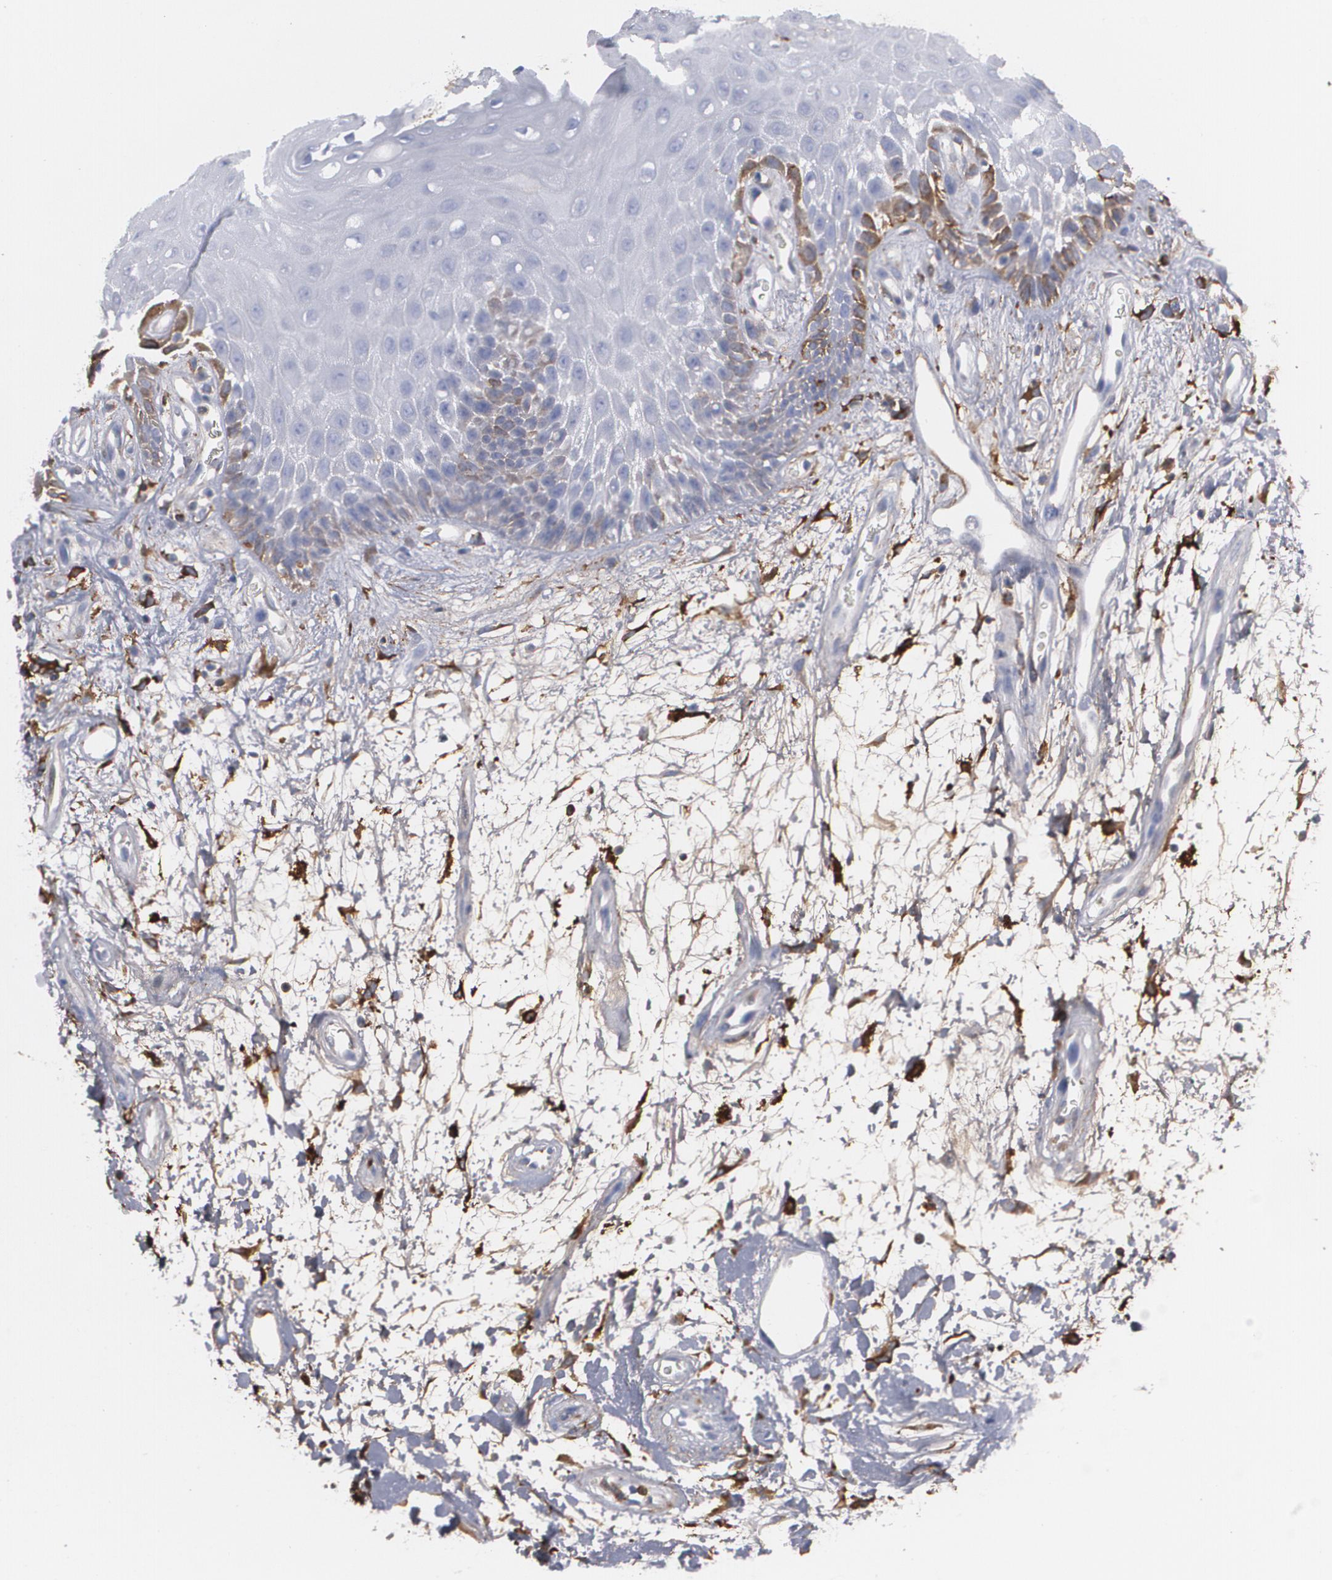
{"staining": {"intensity": "weak", "quantity": "<25%", "location": "cytoplasmic/membranous"}, "tissue": "oral mucosa", "cell_type": "Squamous epithelial cells", "image_type": "normal", "snomed": [{"axis": "morphology", "description": "Normal tissue, NOS"}, {"axis": "morphology", "description": "Squamous cell carcinoma, NOS"}, {"axis": "topography", "description": "Skeletal muscle"}, {"axis": "topography", "description": "Oral tissue"}, {"axis": "topography", "description": "Head-Neck"}], "caption": "This is an IHC histopathology image of unremarkable human oral mucosa. There is no positivity in squamous epithelial cells.", "gene": "ODC1", "patient": {"sex": "female", "age": 84}}